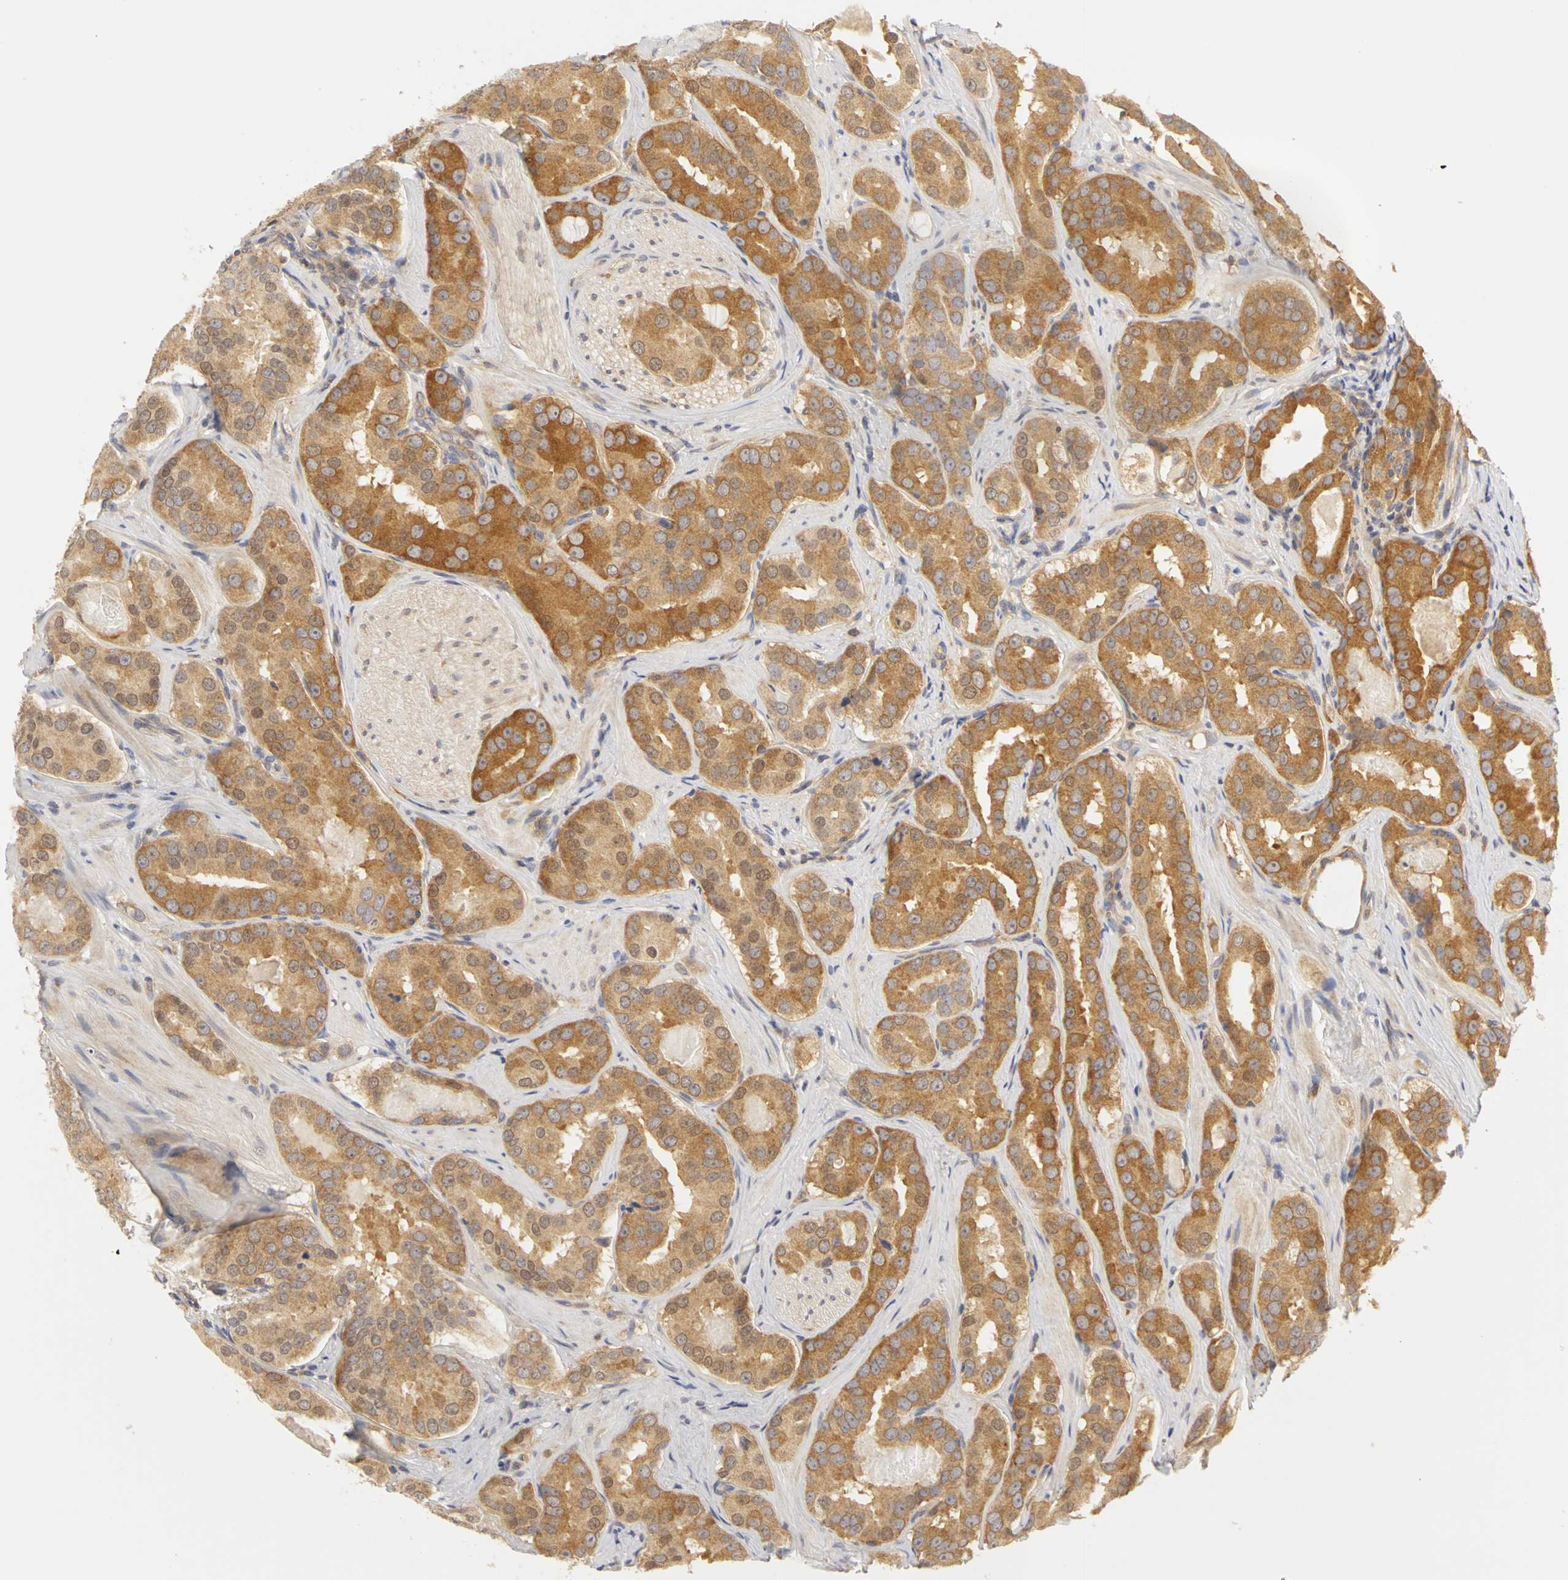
{"staining": {"intensity": "moderate", "quantity": ">75%", "location": "cytoplasmic/membranous"}, "tissue": "prostate cancer", "cell_type": "Tumor cells", "image_type": "cancer", "snomed": [{"axis": "morphology", "description": "Adenocarcinoma, Low grade"}, {"axis": "topography", "description": "Prostate"}], "caption": "Immunohistochemical staining of prostate cancer reveals medium levels of moderate cytoplasmic/membranous protein expression in about >75% of tumor cells.", "gene": "IRAK1", "patient": {"sex": "male", "age": 59}}